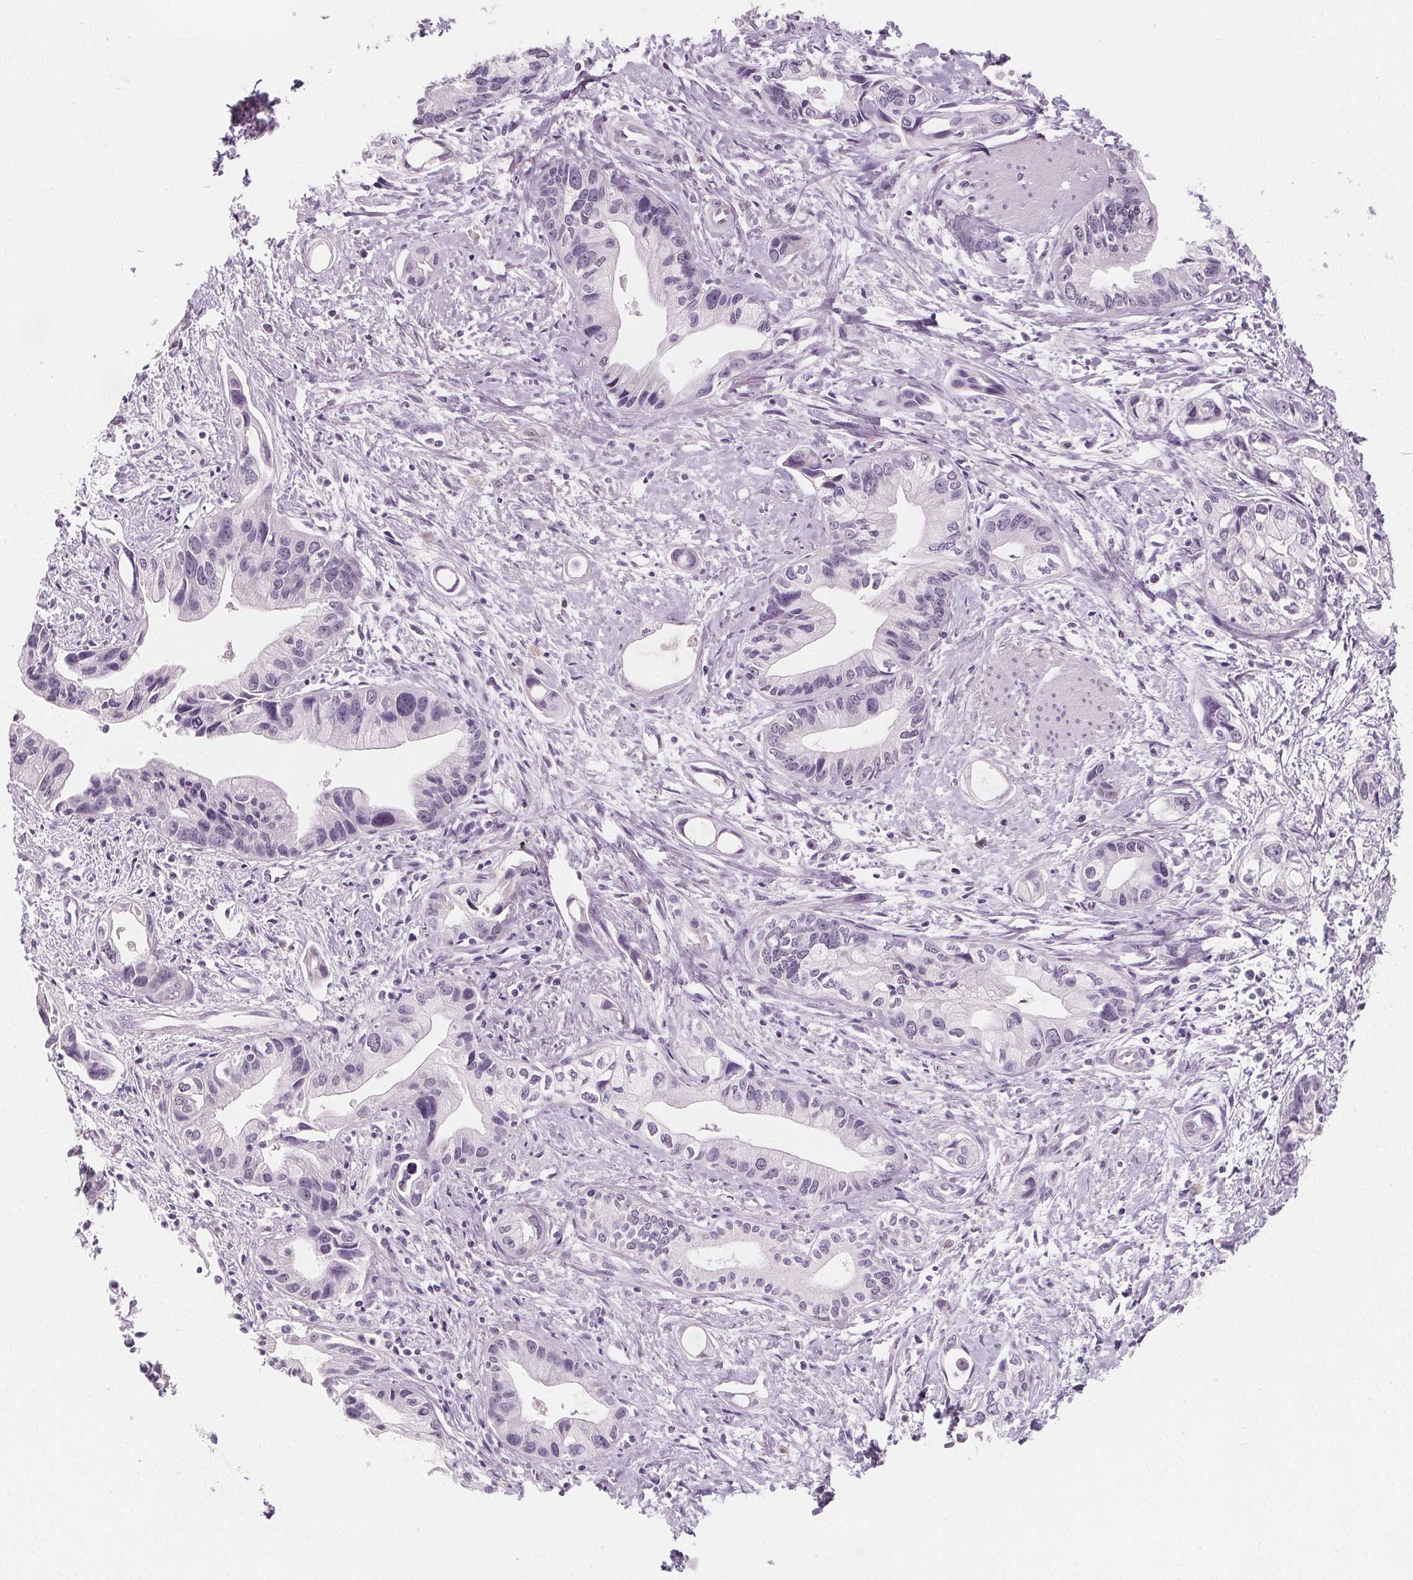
{"staining": {"intensity": "negative", "quantity": "none", "location": "none"}, "tissue": "pancreatic cancer", "cell_type": "Tumor cells", "image_type": "cancer", "snomed": [{"axis": "morphology", "description": "Adenocarcinoma, NOS"}, {"axis": "topography", "description": "Pancreas"}], "caption": "Protein analysis of adenocarcinoma (pancreatic) demonstrates no significant staining in tumor cells.", "gene": "DBX2", "patient": {"sex": "female", "age": 61}}